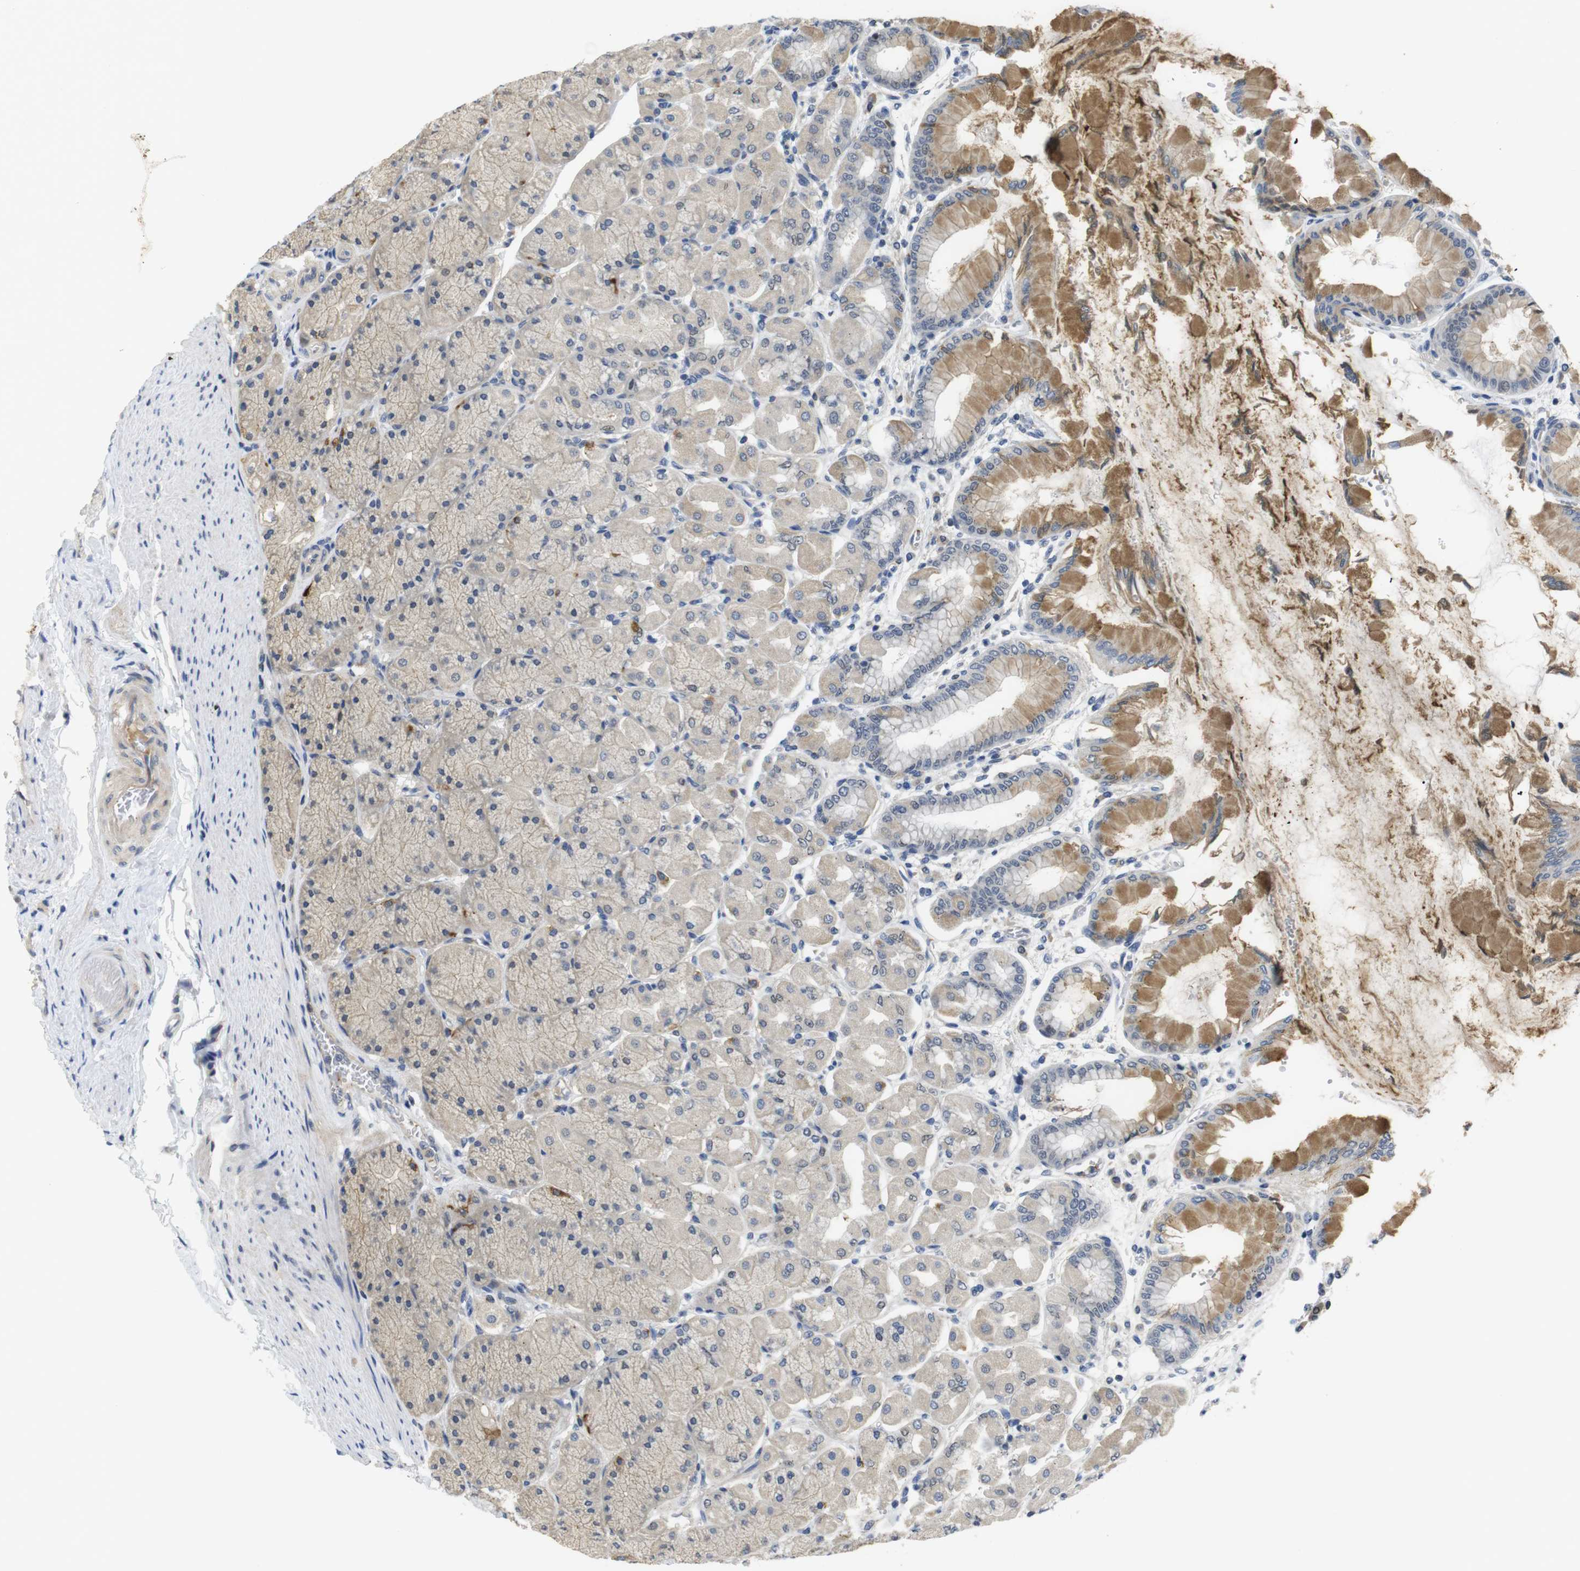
{"staining": {"intensity": "moderate", "quantity": "25%-75%", "location": "cytoplasmic/membranous,nuclear"}, "tissue": "stomach", "cell_type": "Glandular cells", "image_type": "normal", "snomed": [{"axis": "morphology", "description": "Normal tissue, NOS"}, {"axis": "topography", "description": "Stomach, upper"}], "caption": "Stomach stained with DAB immunohistochemistry exhibits medium levels of moderate cytoplasmic/membranous,nuclear staining in approximately 25%-75% of glandular cells.", "gene": "FNTA", "patient": {"sex": "female", "age": 56}}